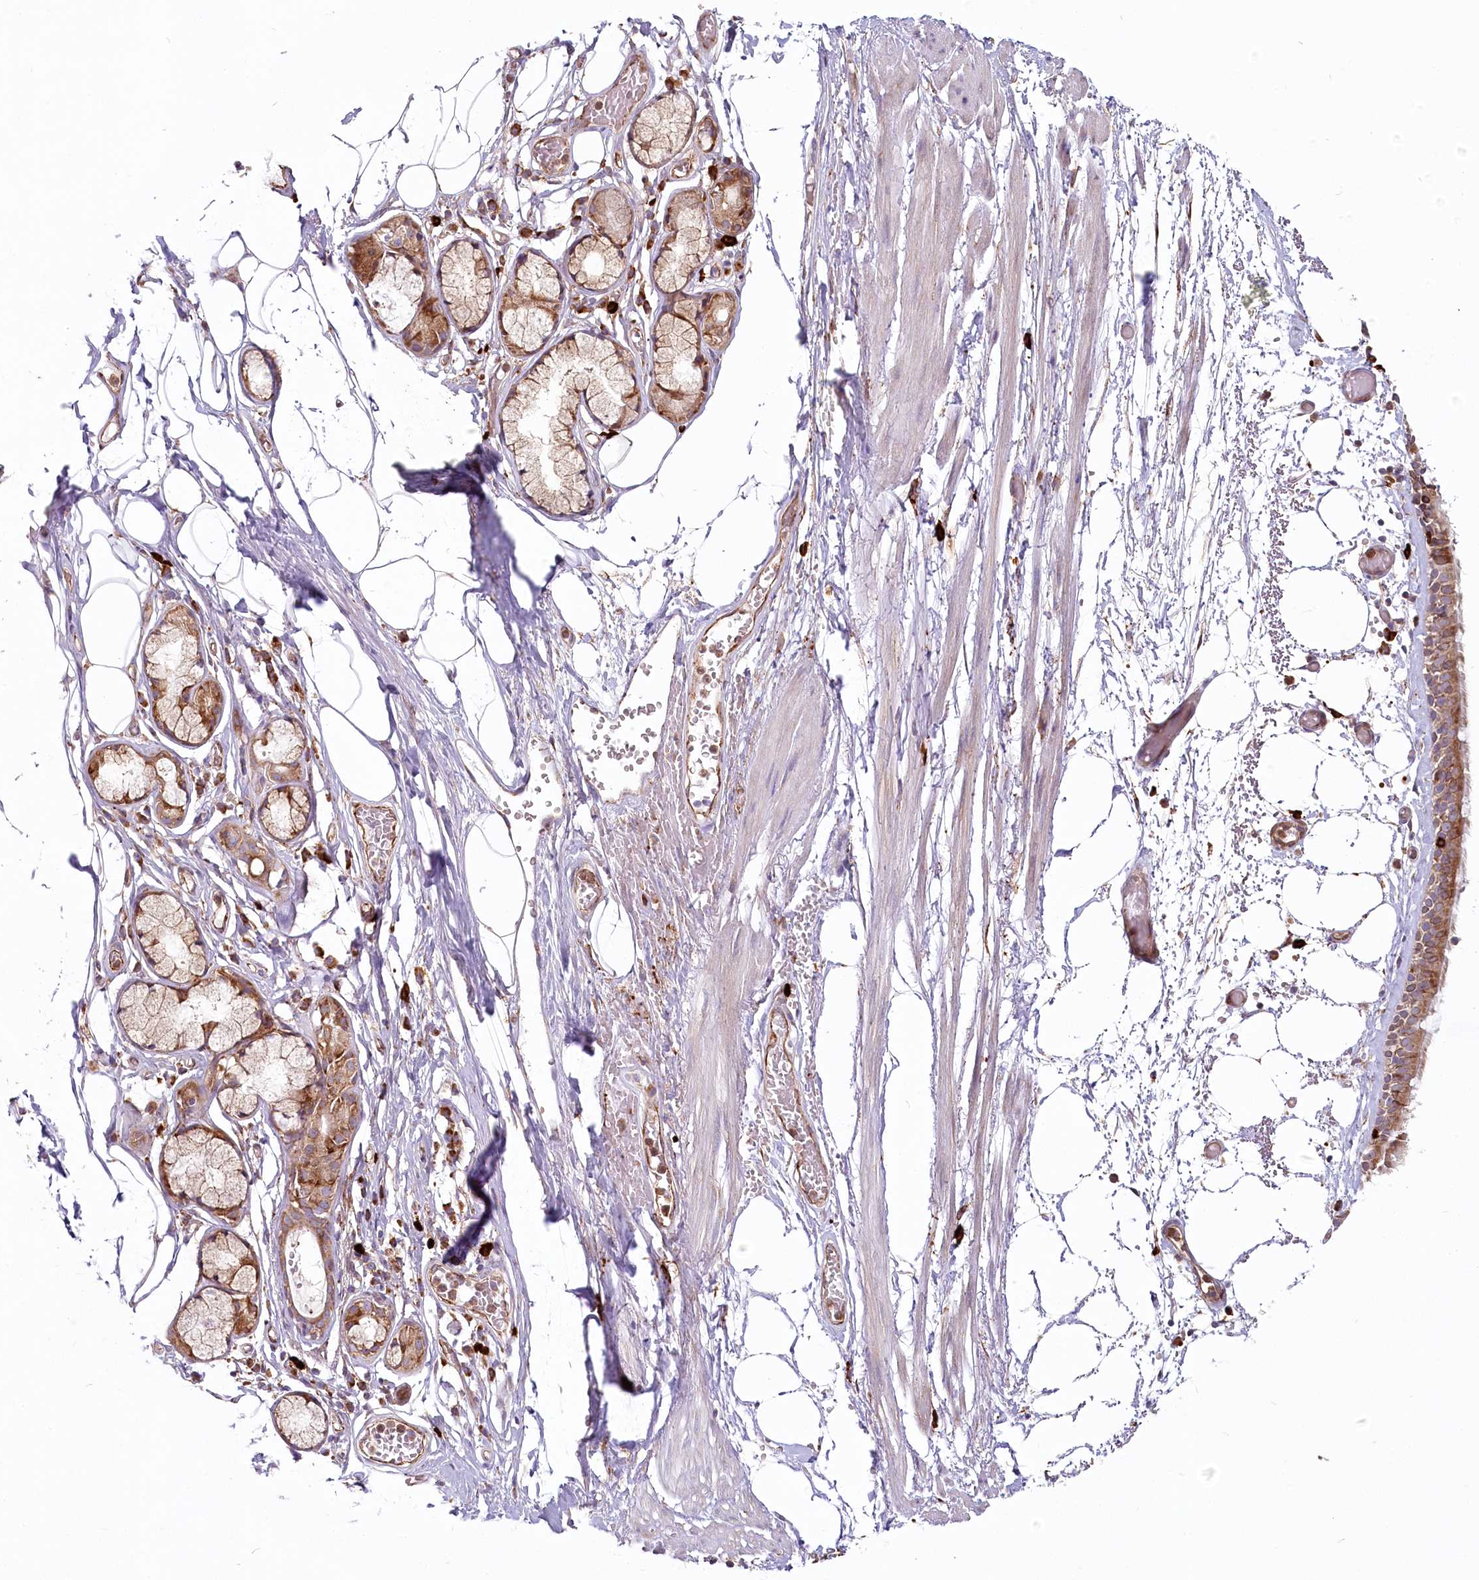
{"staining": {"intensity": "moderate", "quantity": ">75%", "location": "cytoplasmic/membranous"}, "tissue": "bronchus", "cell_type": "Respiratory epithelial cells", "image_type": "normal", "snomed": [{"axis": "morphology", "description": "Normal tissue, NOS"}, {"axis": "topography", "description": "Bronchus"}, {"axis": "topography", "description": "Lung"}], "caption": "A high-resolution histopathology image shows IHC staining of unremarkable bronchus, which displays moderate cytoplasmic/membranous staining in about >75% of respiratory epithelial cells.", "gene": "HARS2", "patient": {"sex": "male", "age": 56}}